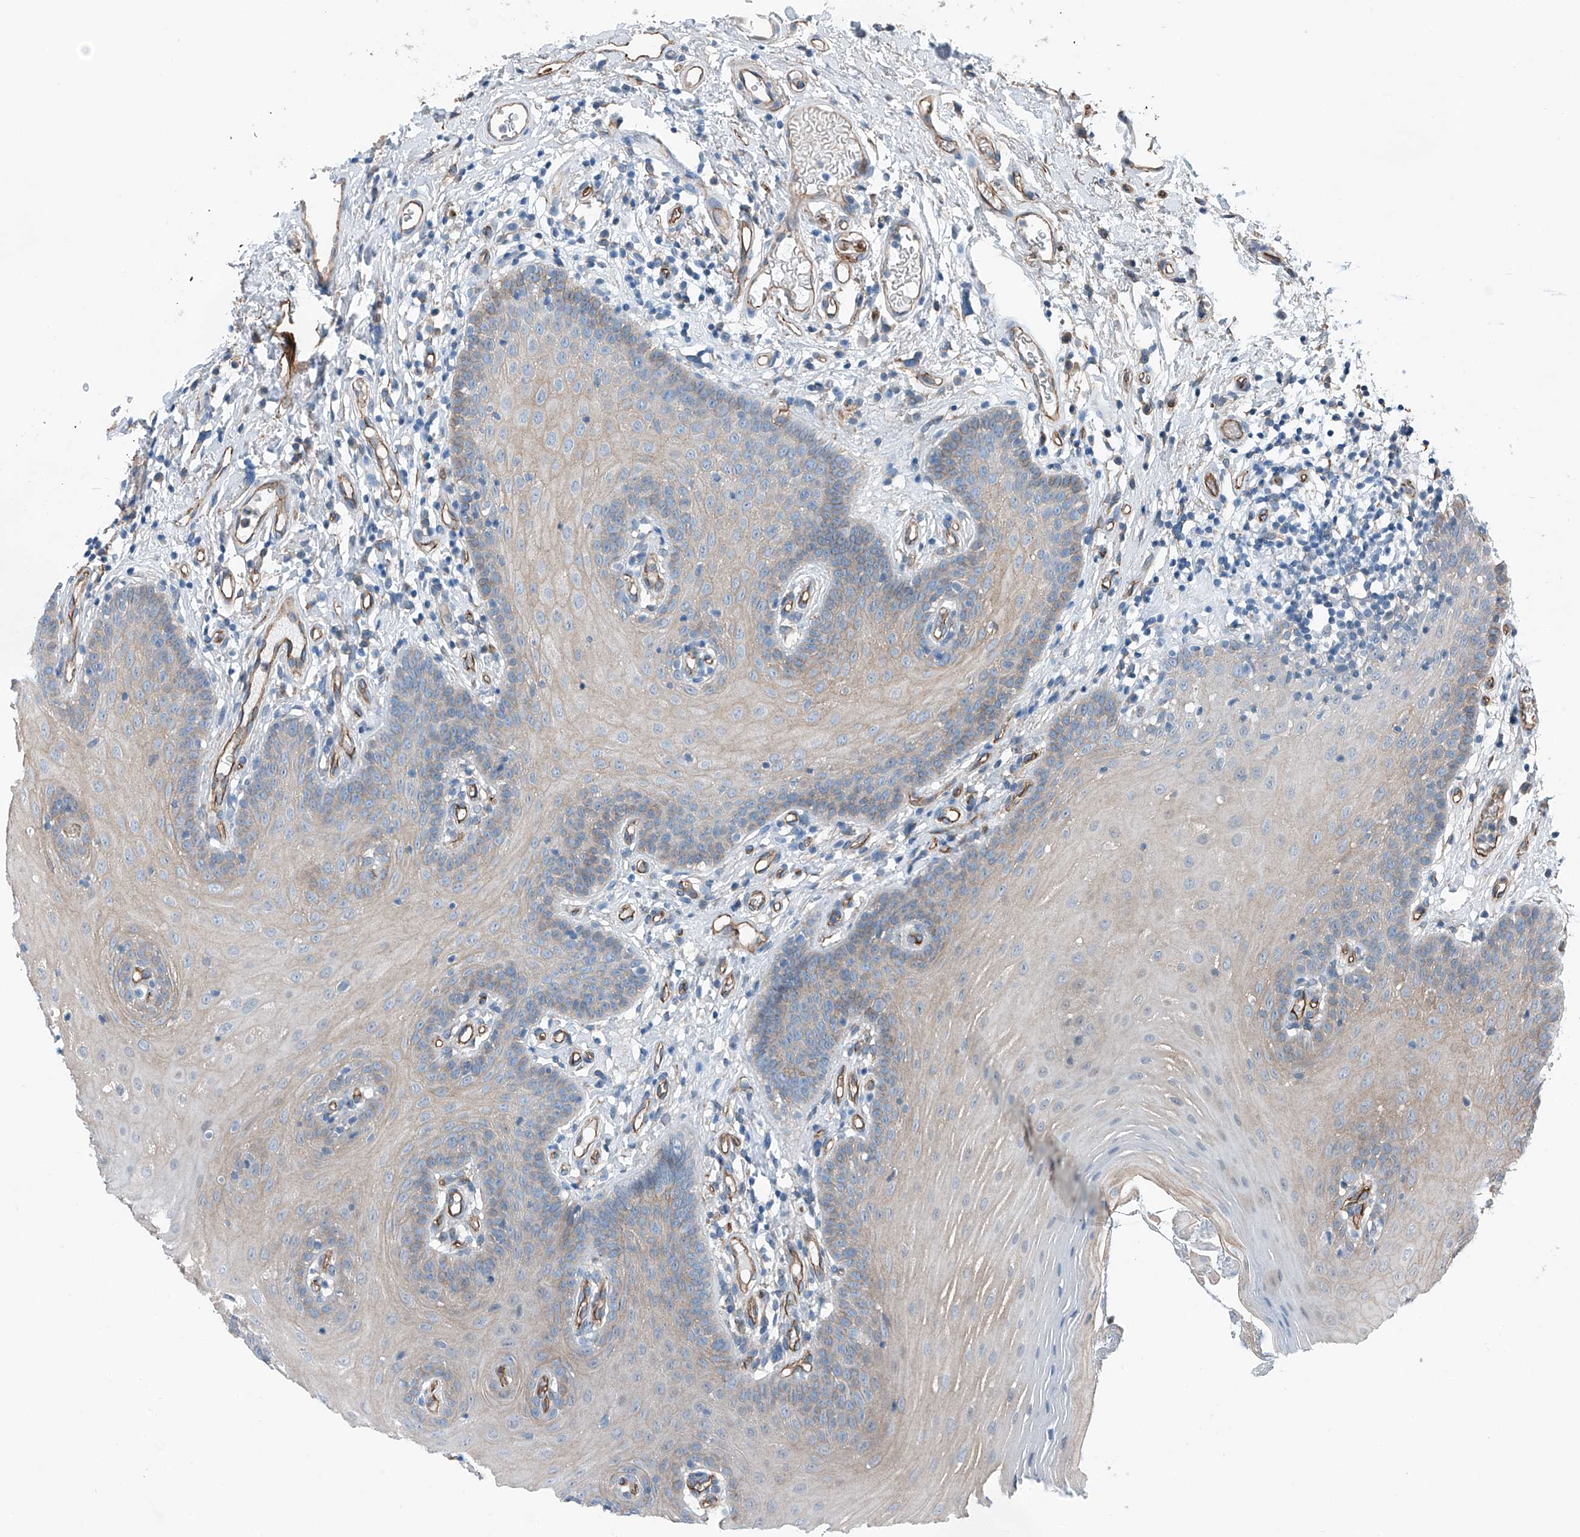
{"staining": {"intensity": "weak", "quantity": "25%-75%", "location": "cytoplasmic/membranous"}, "tissue": "oral mucosa", "cell_type": "Squamous epithelial cells", "image_type": "normal", "snomed": [{"axis": "morphology", "description": "Normal tissue, NOS"}, {"axis": "topography", "description": "Oral tissue"}], "caption": "Squamous epithelial cells demonstrate low levels of weak cytoplasmic/membranous staining in approximately 25%-75% of cells in normal human oral mucosa.", "gene": "THEMIS2", "patient": {"sex": "male", "age": 74}}